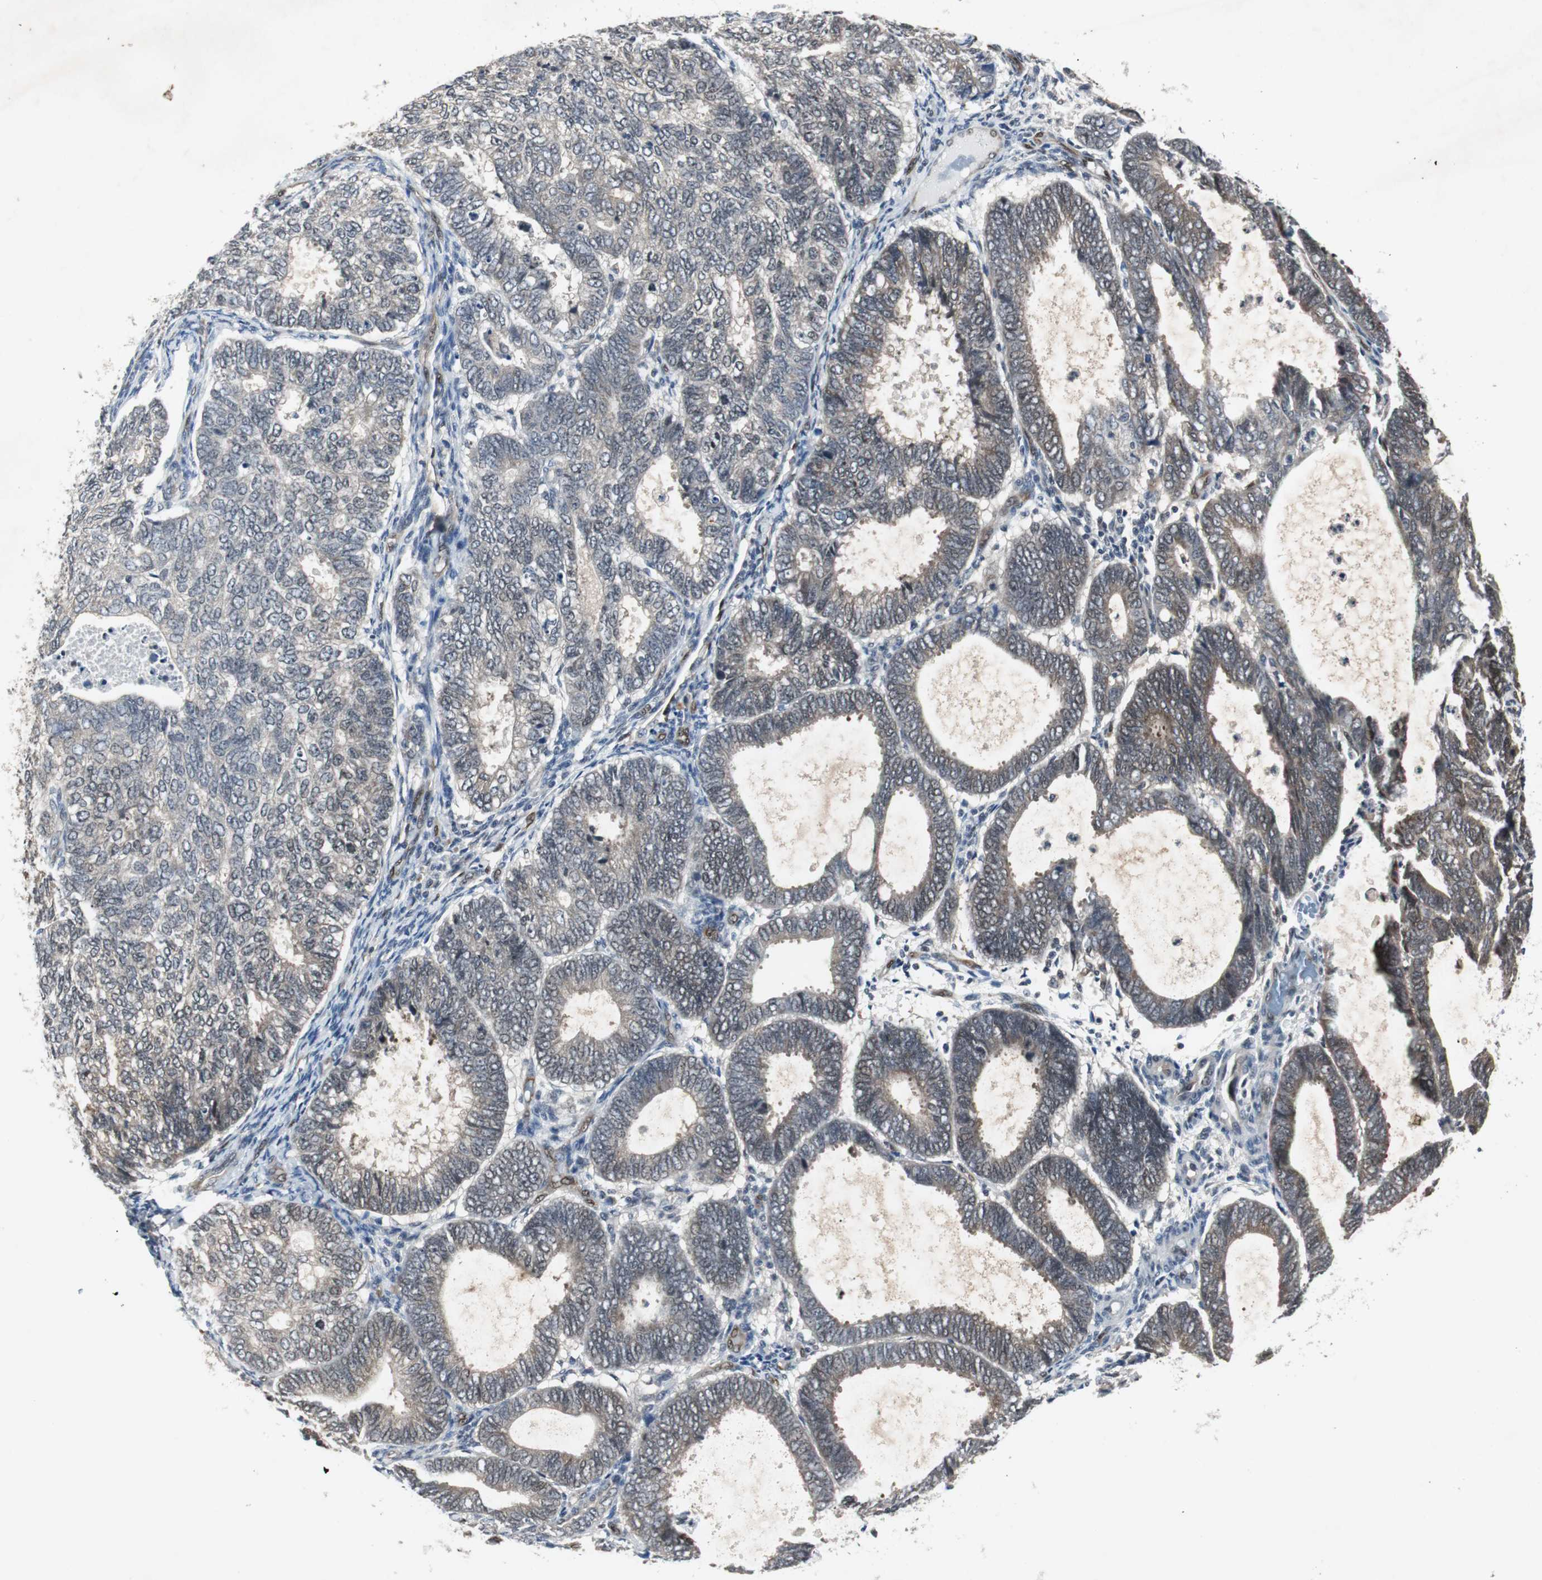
{"staining": {"intensity": "weak", "quantity": ">75%", "location": "cytoplasmic/membranous"}, "tissue": "endometrial cancer", "cell_type": "Tumor cells", "image_type": "cancer", "snomed": [{"axis": "morphology", "description": "Adenocarcinoma, NOS"}, {"axis": "topography", "description": "Uterus"}], "caption": "A brown stain shows weak cytoplasmic/membranous expression of a protein in human adenocarcinoma (endometrial) tumor cells.", "gene": "SMAD1", "patient": {"sex": "female", "age": 60}}